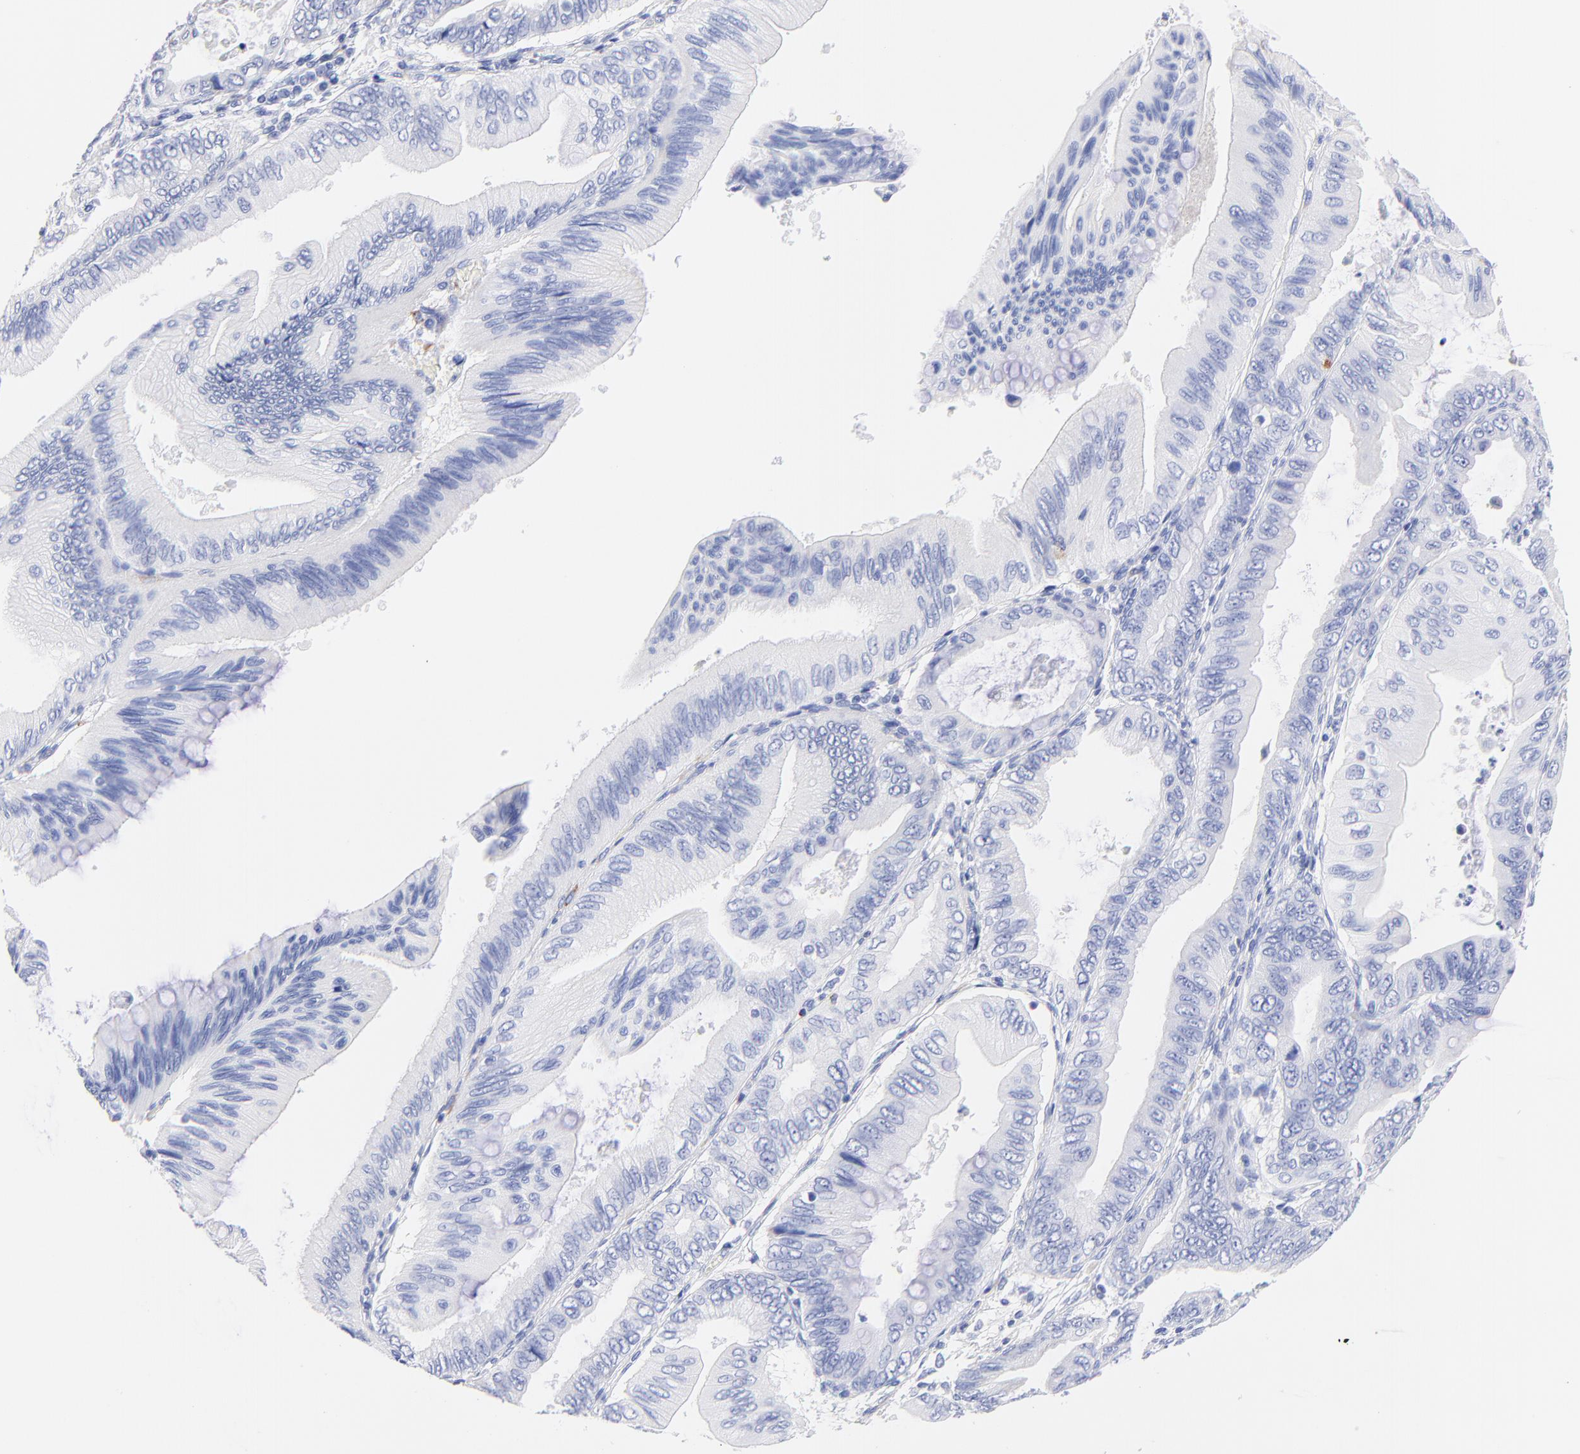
{"staining": {"intensity": "negative", "quantity": "none", "location": "none"}, "tissue": "pancreatic cancer", "cell_type": "Tumor cells", "image_type": "cancer", "snomed": [{"axis": "morphology", "description": "Adenocarcinoma, NOS"}, {"axis": "topography", "description": "Pancreas"}], "caption": "Micrograph shows no significant protein staining in tumor cells of pancreatic cancer (adenocarcinoma).", "gene": "C1QTNF6", "patient": {"sex": "female", "age": 66}}